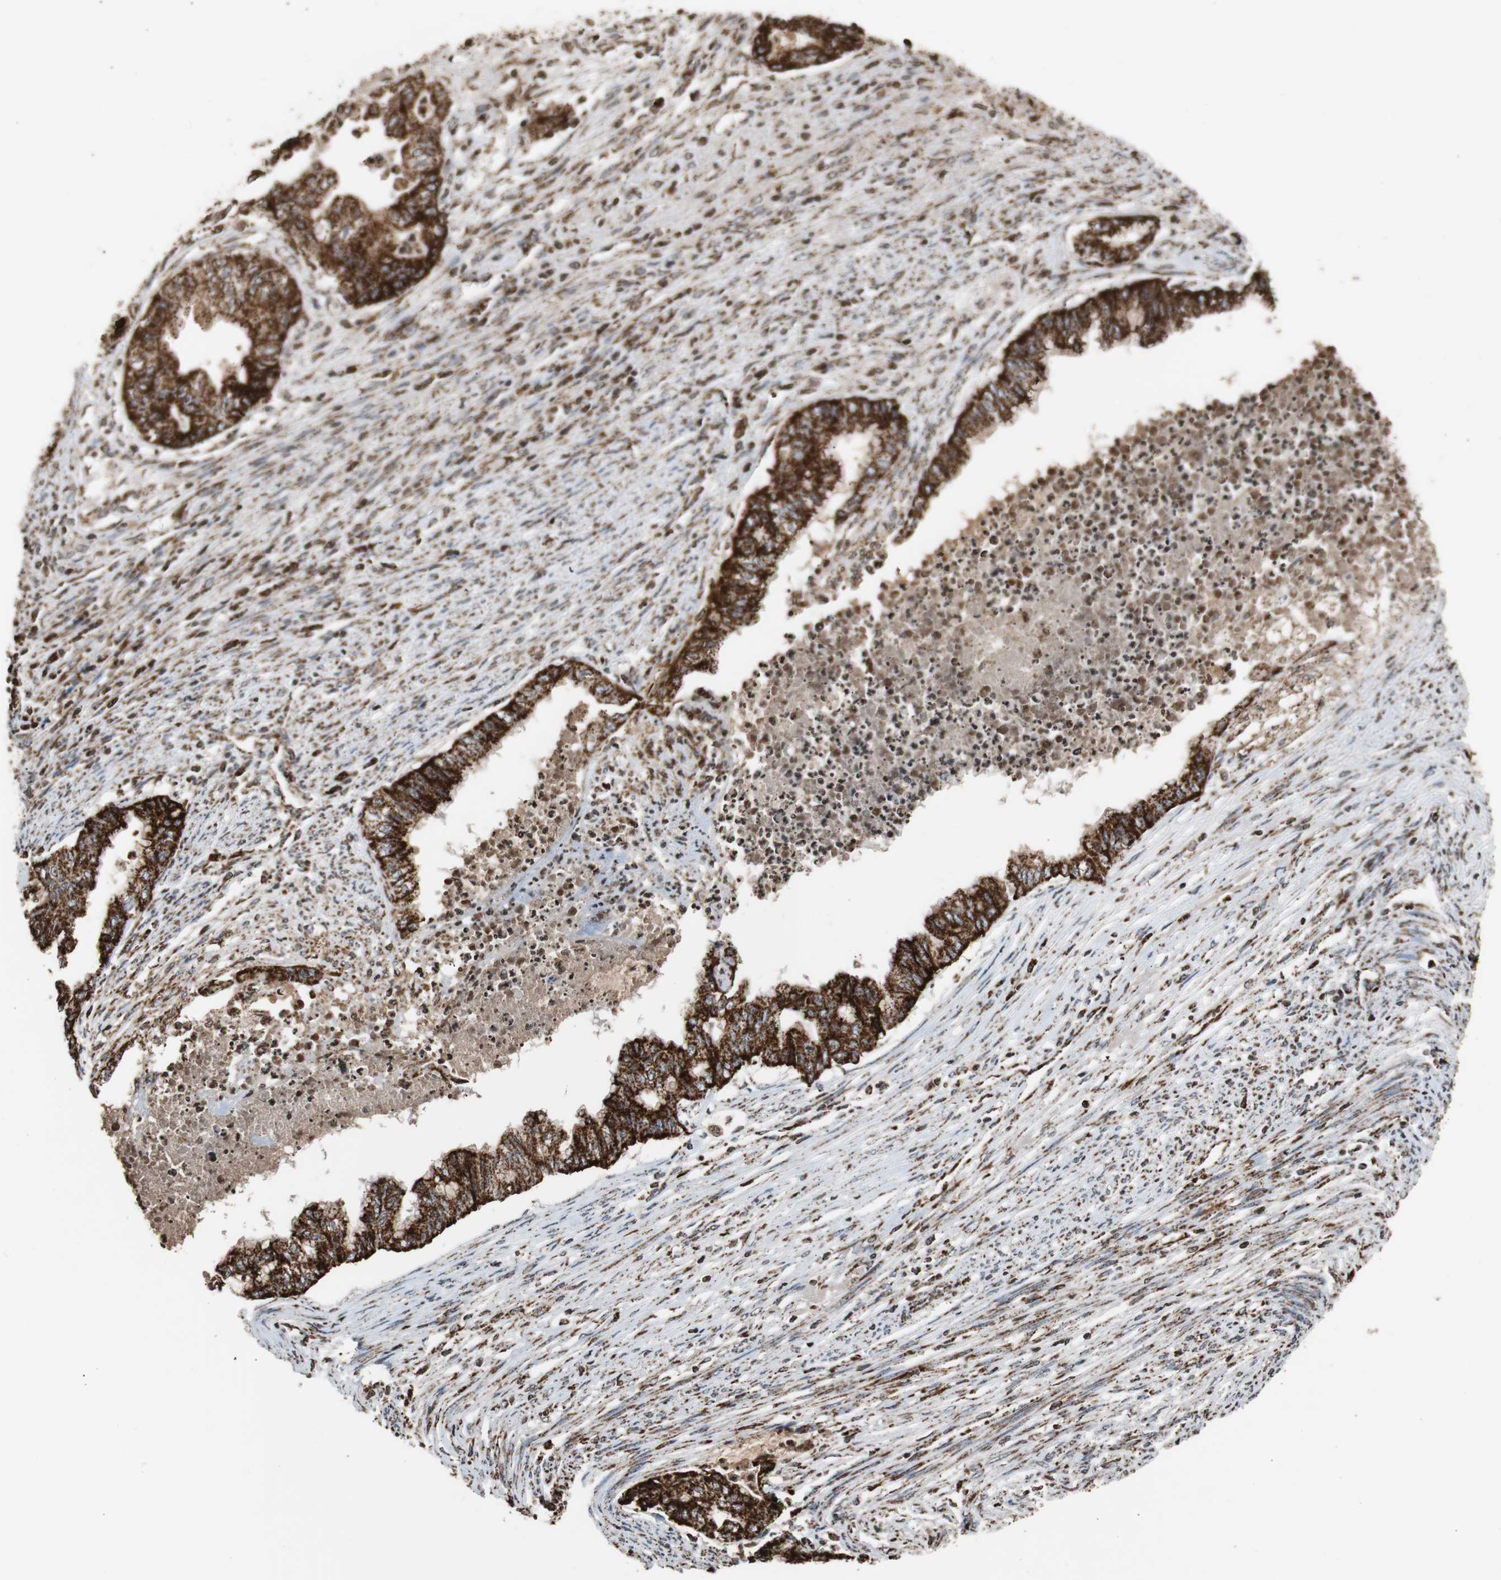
{"staining": {"intensity": "strong", "quantity": ">75%", "location": "cytoplasmic/membranous"}, "tissue": "endometrial cancer", "cell_type": "Tumor cells", "image_type": "cancer", "snomed": [{"axis": "morphology", "description": "Adenocarcinoma, NOS"}, {"axis": "topography", "description": "Endometrium"}], "caption": "This is a photomicrograph of immunohistochemistry (IHC) staining of endometrial cancer, which shows strong staining in the cytoplasmic/membranous of tumor cells.", "gene": "HSPA9", "patient": {"sex": "female", "age": 79}}